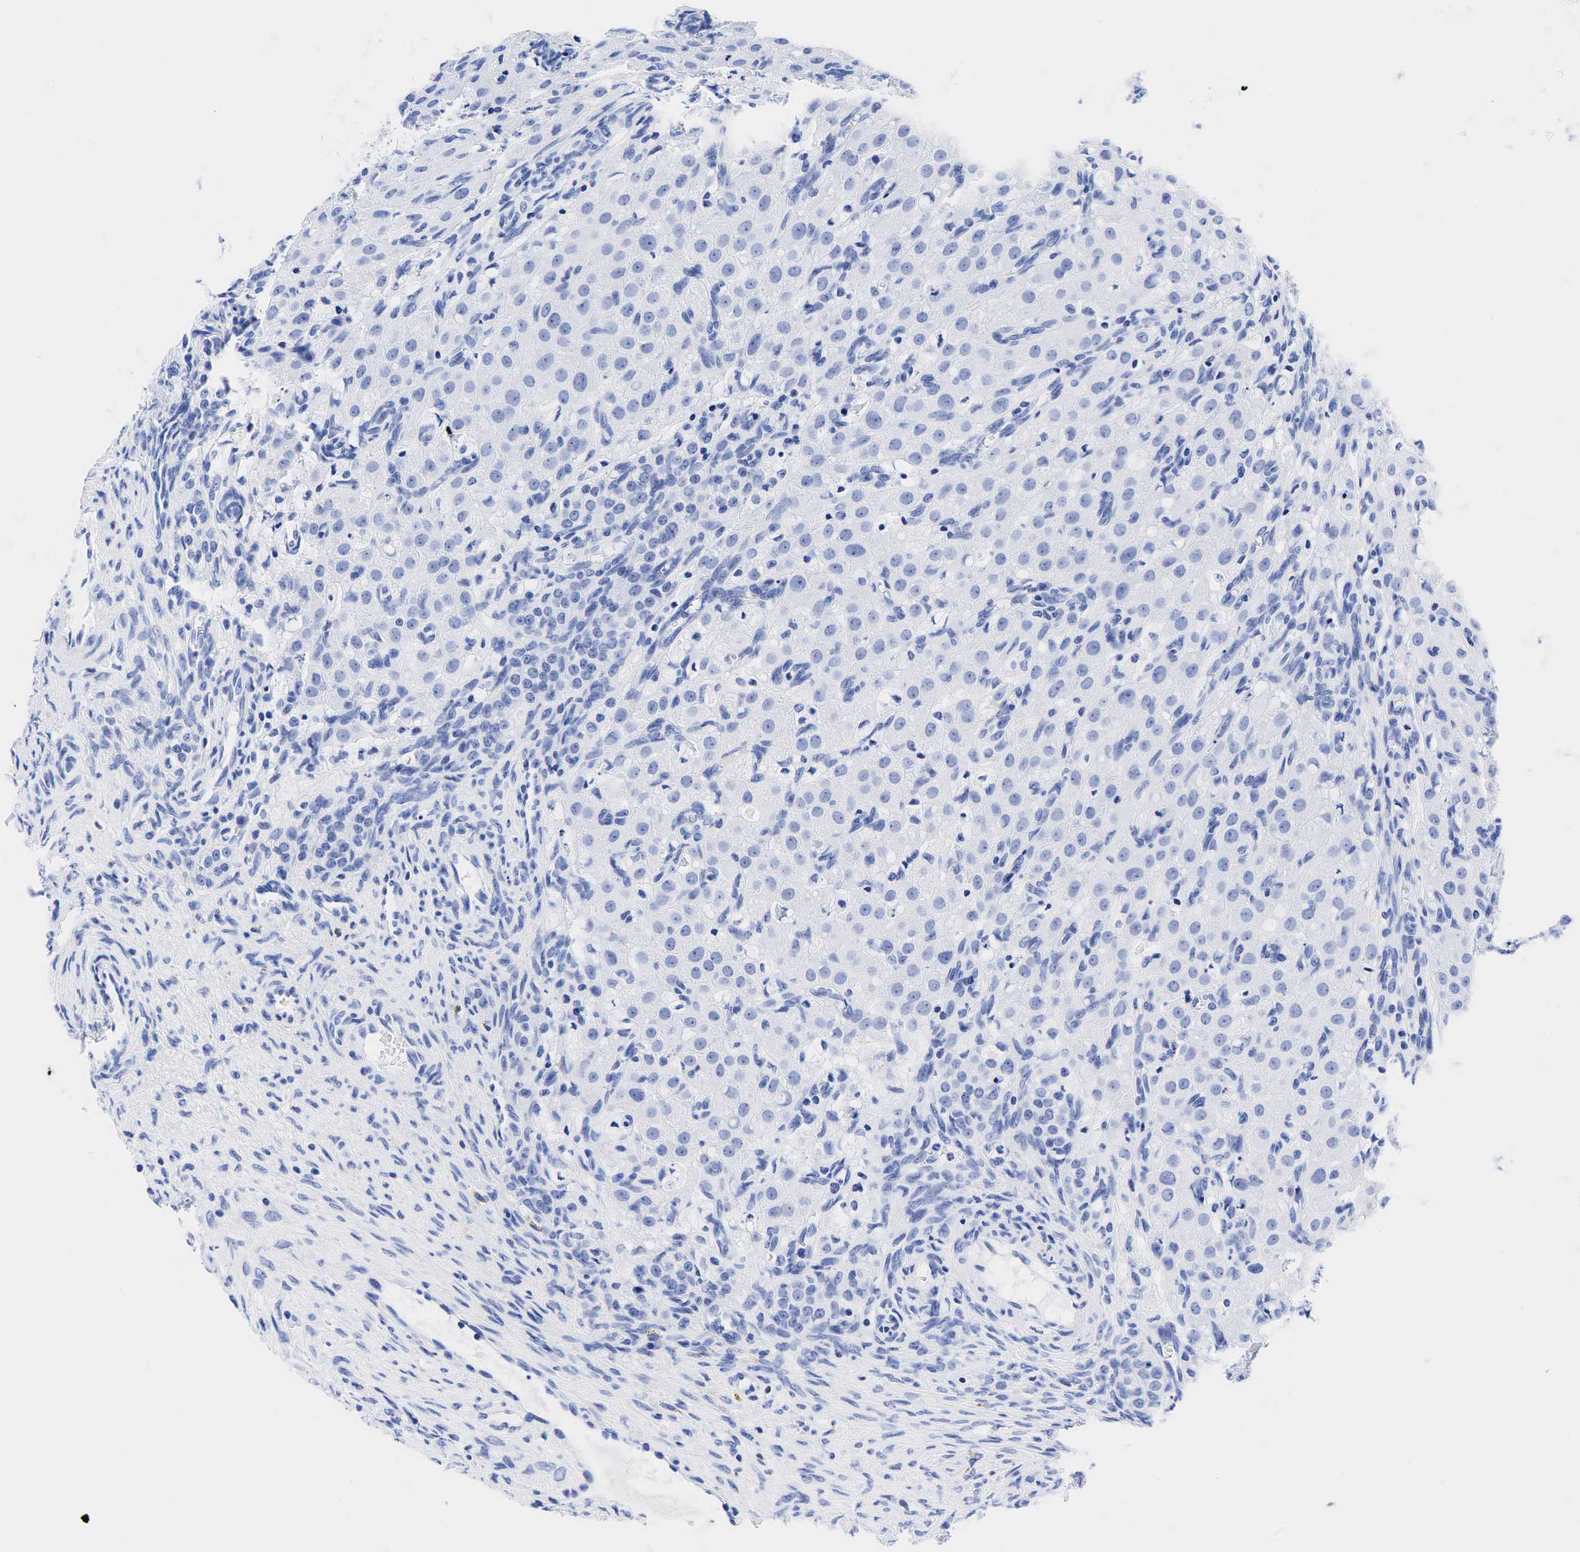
{"staining": {"intensity": "negative", "quantity": "none", "location": "none"}, "tissue": "ovary", "cell_type": "Follicle cells", "image_type": "normal", "snomed": [{"axis": "morphology", "description": "Normal tissue, NOS"}, {"axis": "topography", "description": "Ovary"}], "caption": "DAB (3,3'-diaminobenzidine) immunohistochemical staining of benign human ovary displays no significant expression in follicle cells.", "gene": "CHGA", "patient": {"sex": "female", "age": 32}}